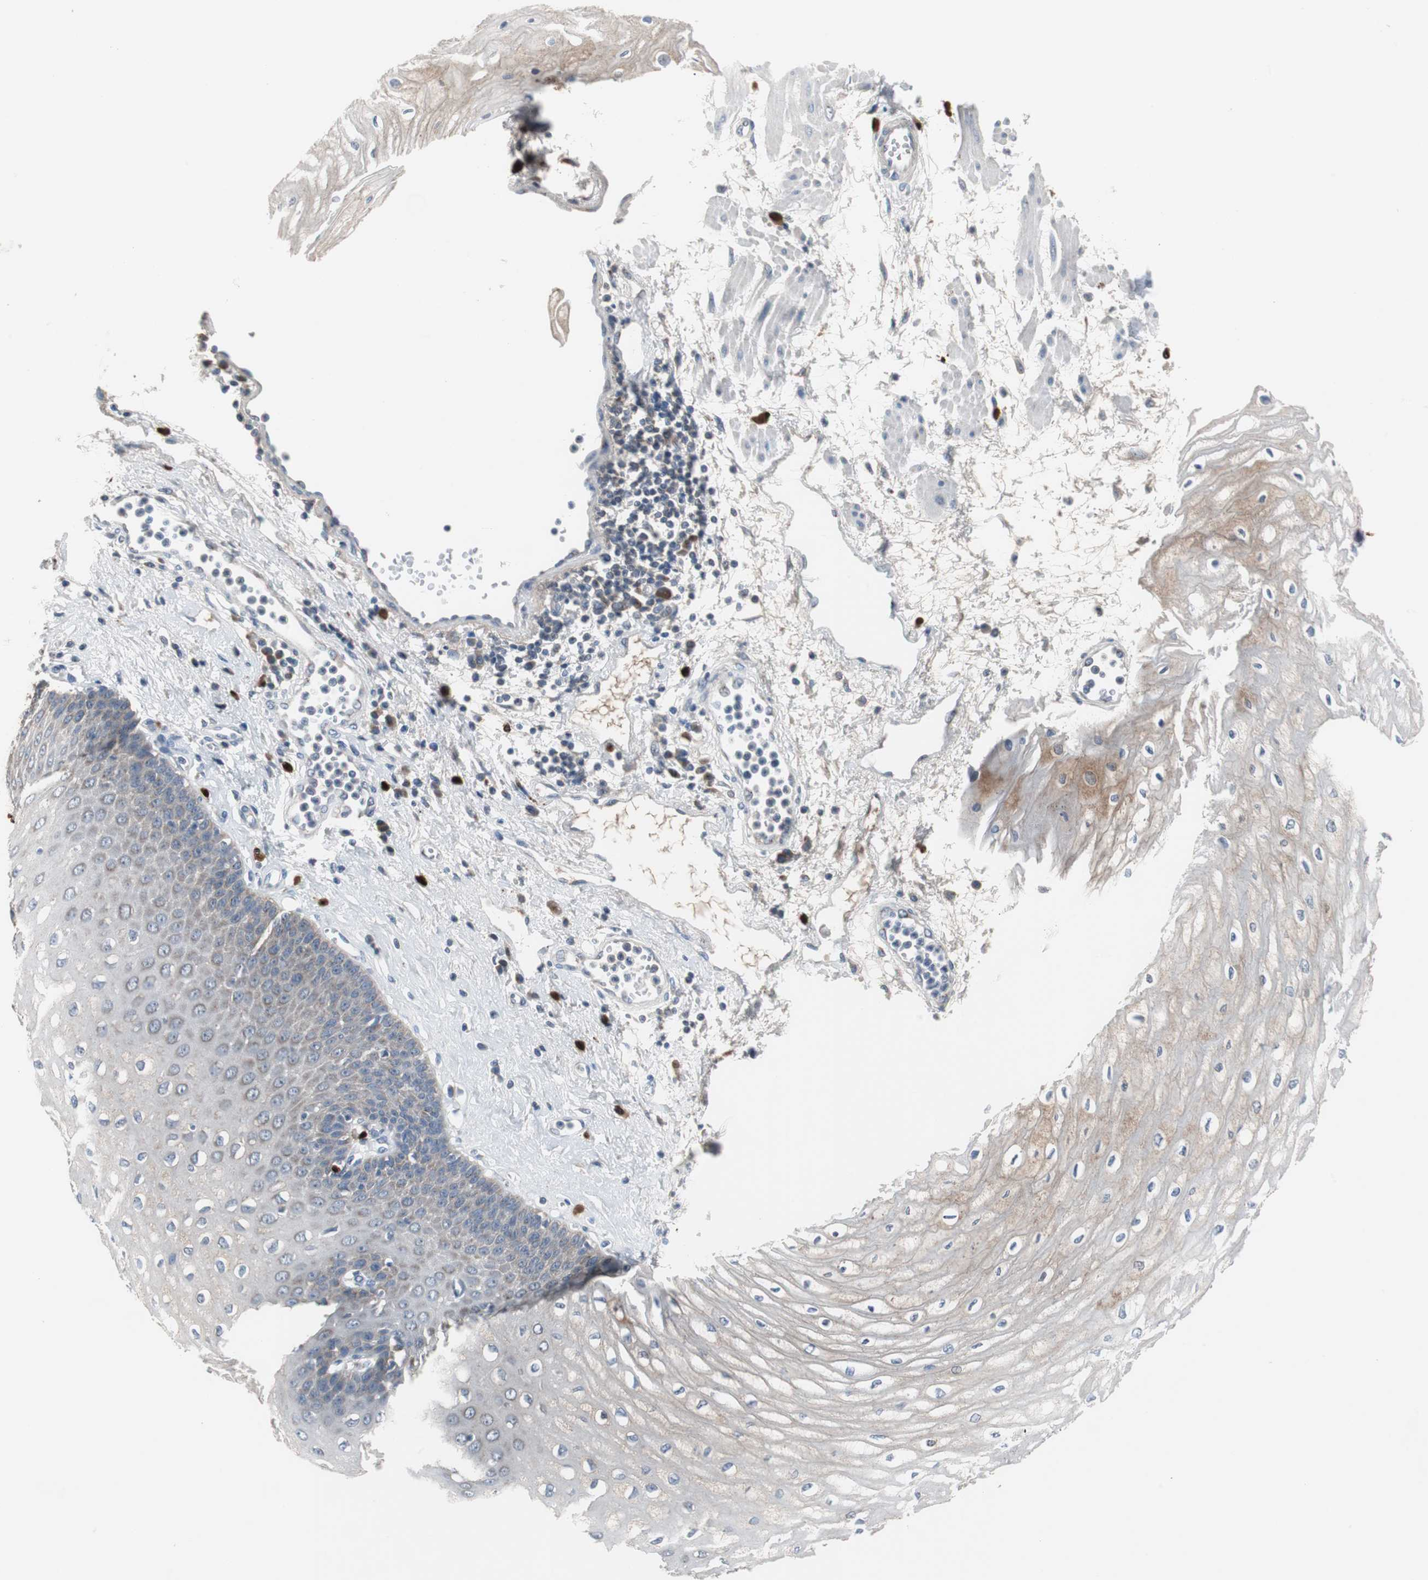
{"staining": {"intensity": "moderate", "quantity": "<25%", "location": "cytoplasmic/membranous"}, "tissue": "esophagus", "cell_type": "Squamous epithelial cells", "image_type": "normal", "snomed": [{"axis": "morphology", "description": "Normal tissue, NOS"}, {"axis": "morphology", "description": "Squamous cell carcinoma, NOS"}, {"axis": "topography", "description": "Esophagus"}], "caption": "Protein expression analysis of unremarkable human esophagus reveals moderate cytoplasmic/membranous expression in approximately <25% of squamous epithelial cells.", "gene": "CALB2", "patient": {"sex": "male", "age": 65}}